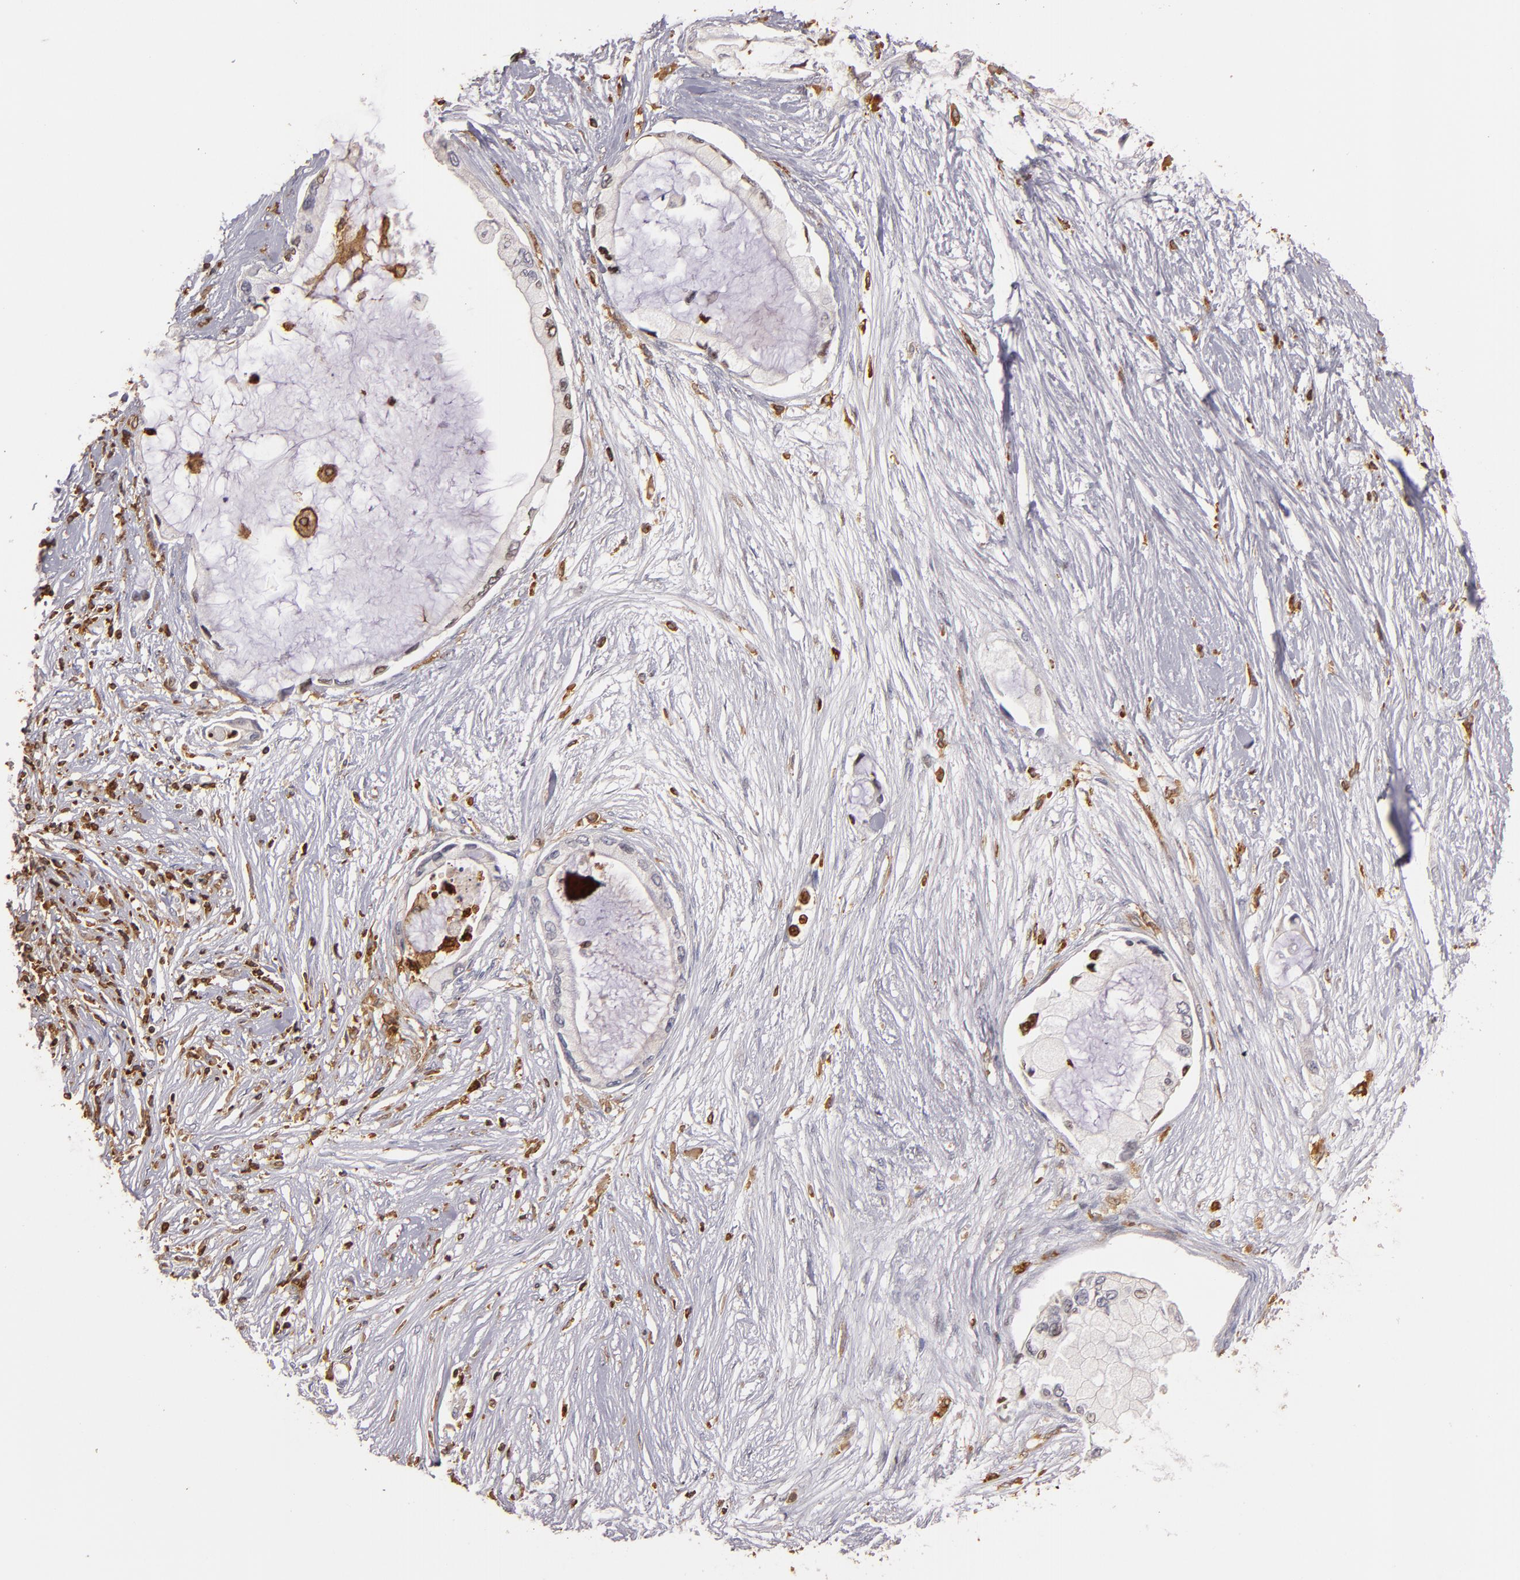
{"staining": {"intensity": "negative", "quantity": "none", "location": "none"}, "tissue": "pancreatic cancer", "cell_type": "Tumor cells", "image_type": "cancer", "snomed": [{"axis": "morphology", "description": "Adenocarcinoma, NOS"}, {"axis": "topography", "description": "Pancreas"}], "caption": "An IHC histopathology image of adenocarcinoma (pancreatic) is shown. There is no staining in tumor cells of adenocarcinoma (pancreatic).", "gene": "WAS", "patient": {"sex": "female", "age": 59}}